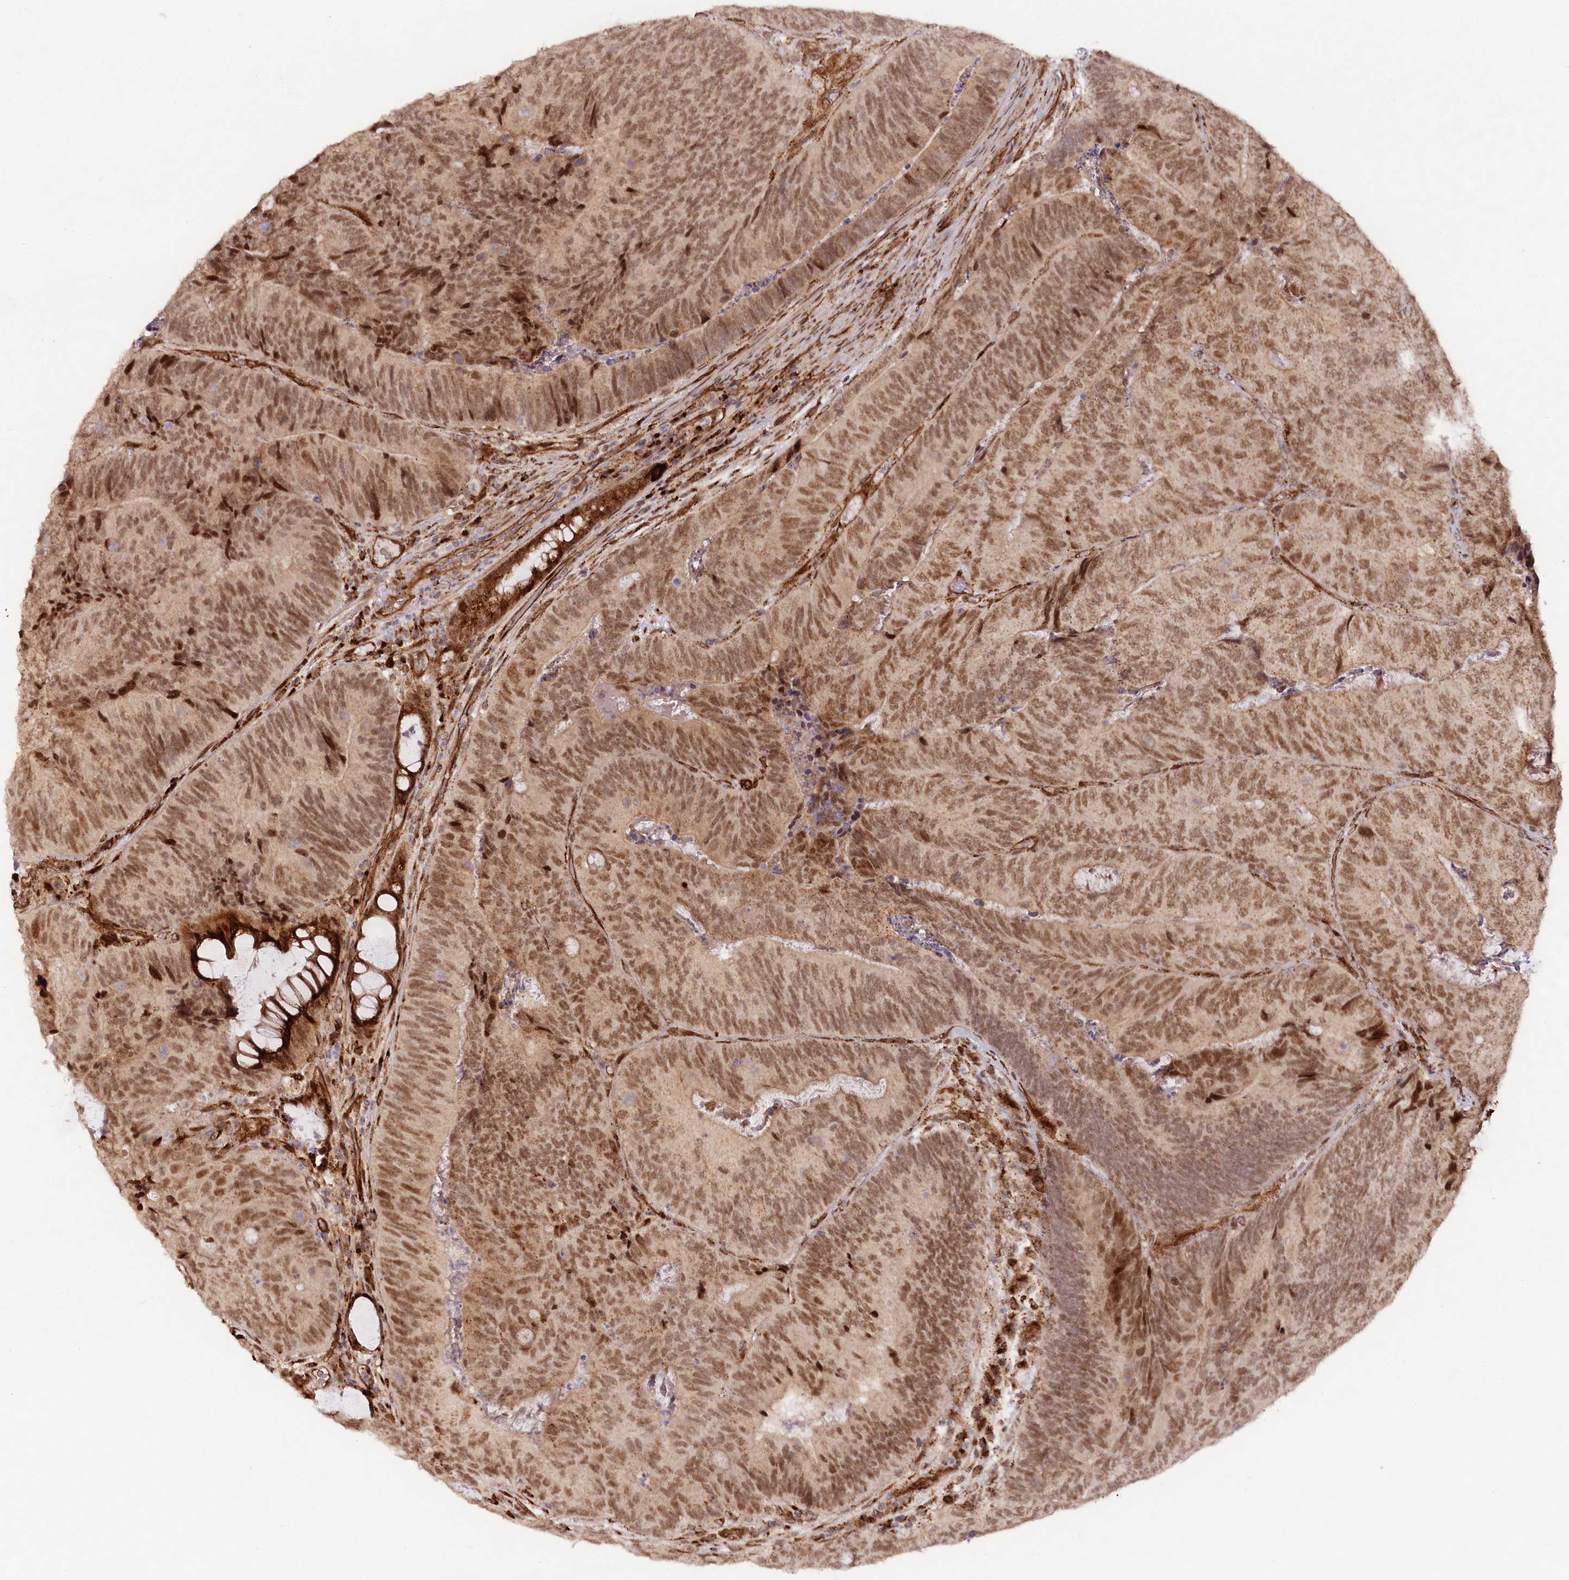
{"staining": {"intensity": "moderate", "quantity": ">75%", "location": "cytoplasmic/membranous,nuclear"}, "tissue": "colorectal cancer", "cell_type": "Tumor cells", "image_type": "cancer", "snomed": [{"axis": "morphology", "description": "Adenocarcinoma, NOS"}, {"axis": "topography", "description": "Colon"}], "caption": "Colorectal adenocarcinoma tissue demonstrates moderate cytoplasmic/membranous and nuclear positivity in approximately >75% of tumor cells (DAB IHC with brightfield microscopy, high magnification).", "gene": "COPG1", "patient": {"sex": "female", "age": 67}}